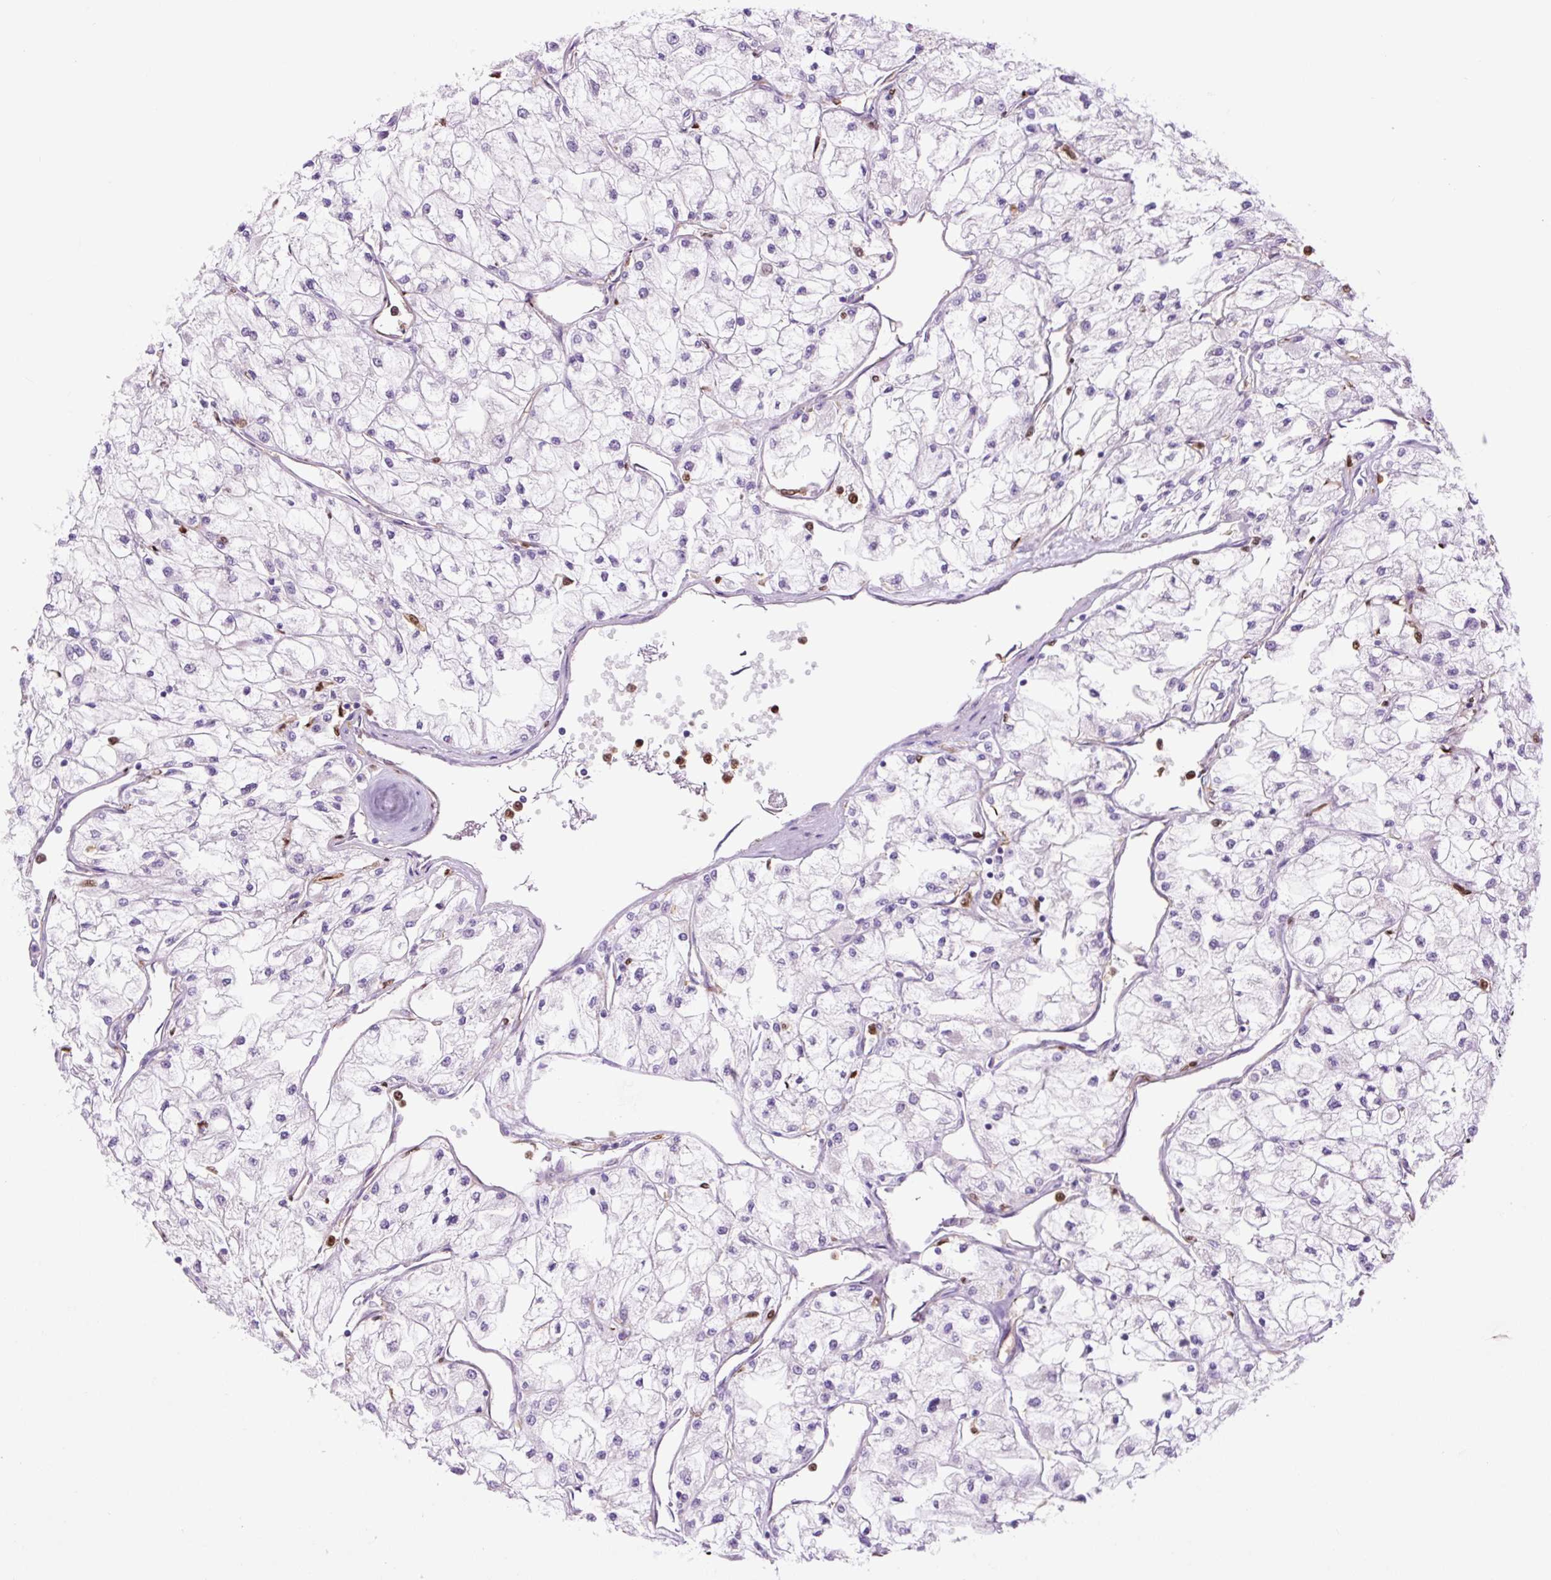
{"staining": {"intensity": "negative", "quantity": "none", "location": "none"}, "tissue": "renal cancer", "cell_type": "Tumor cells", "image_type": "cancer", "snomed": [{"axis": "morphology", "description": "Adenocarcinoma, NOS"}, {"axis": "topography", "description": "Kidney"}], "caption": "This is an IHC histopathology image of human renal cancer (adenocarcinoma). There is no expression in tumor cells.", "gene": "SPI1", "patient": {"sex": "male", "age": 80}}